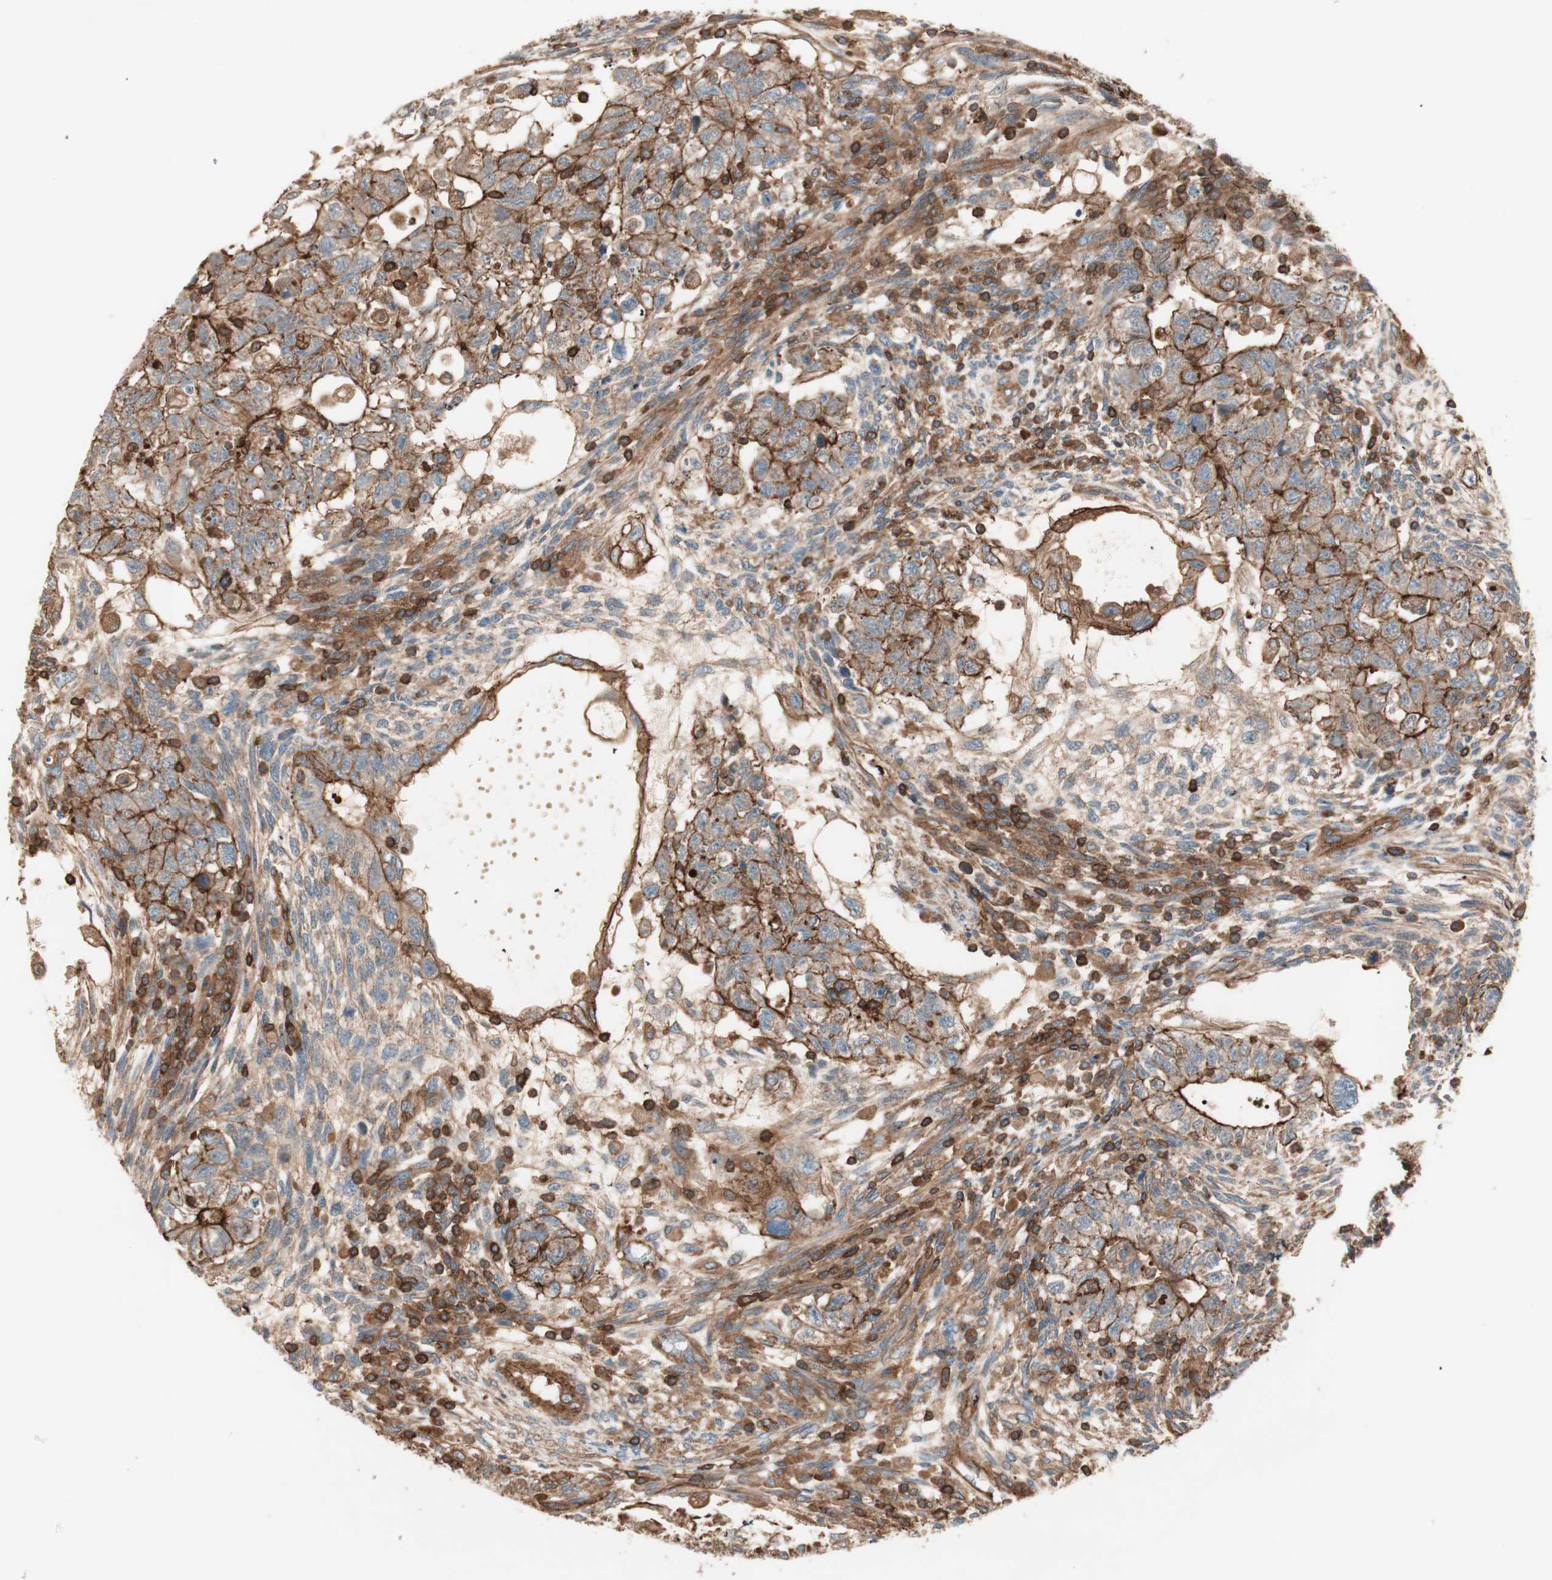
{"staining": {"intensity": "strong", "quantity": ">75%", "location": "cytoplasmic/membranous"}, "tissue": "testis cancer", "cell_type": "Tumor cells", "image_type": "cancer", "snomed": [{"axis": "morphology", "description": "Normal tissue, NOS"}, {"axis": "morphology", "description": "Carcinoma, Embryonal, NOS"}, {"axis": "topography", "description": "Testis"}], "caption": "Protein analysis of testis cancer tissue shows strong cytoplasmic/membranous expression in approximately >75% of tumor cells.", "gene": "TCP11L1", "patient": {"sex": "male", "age": 36}}